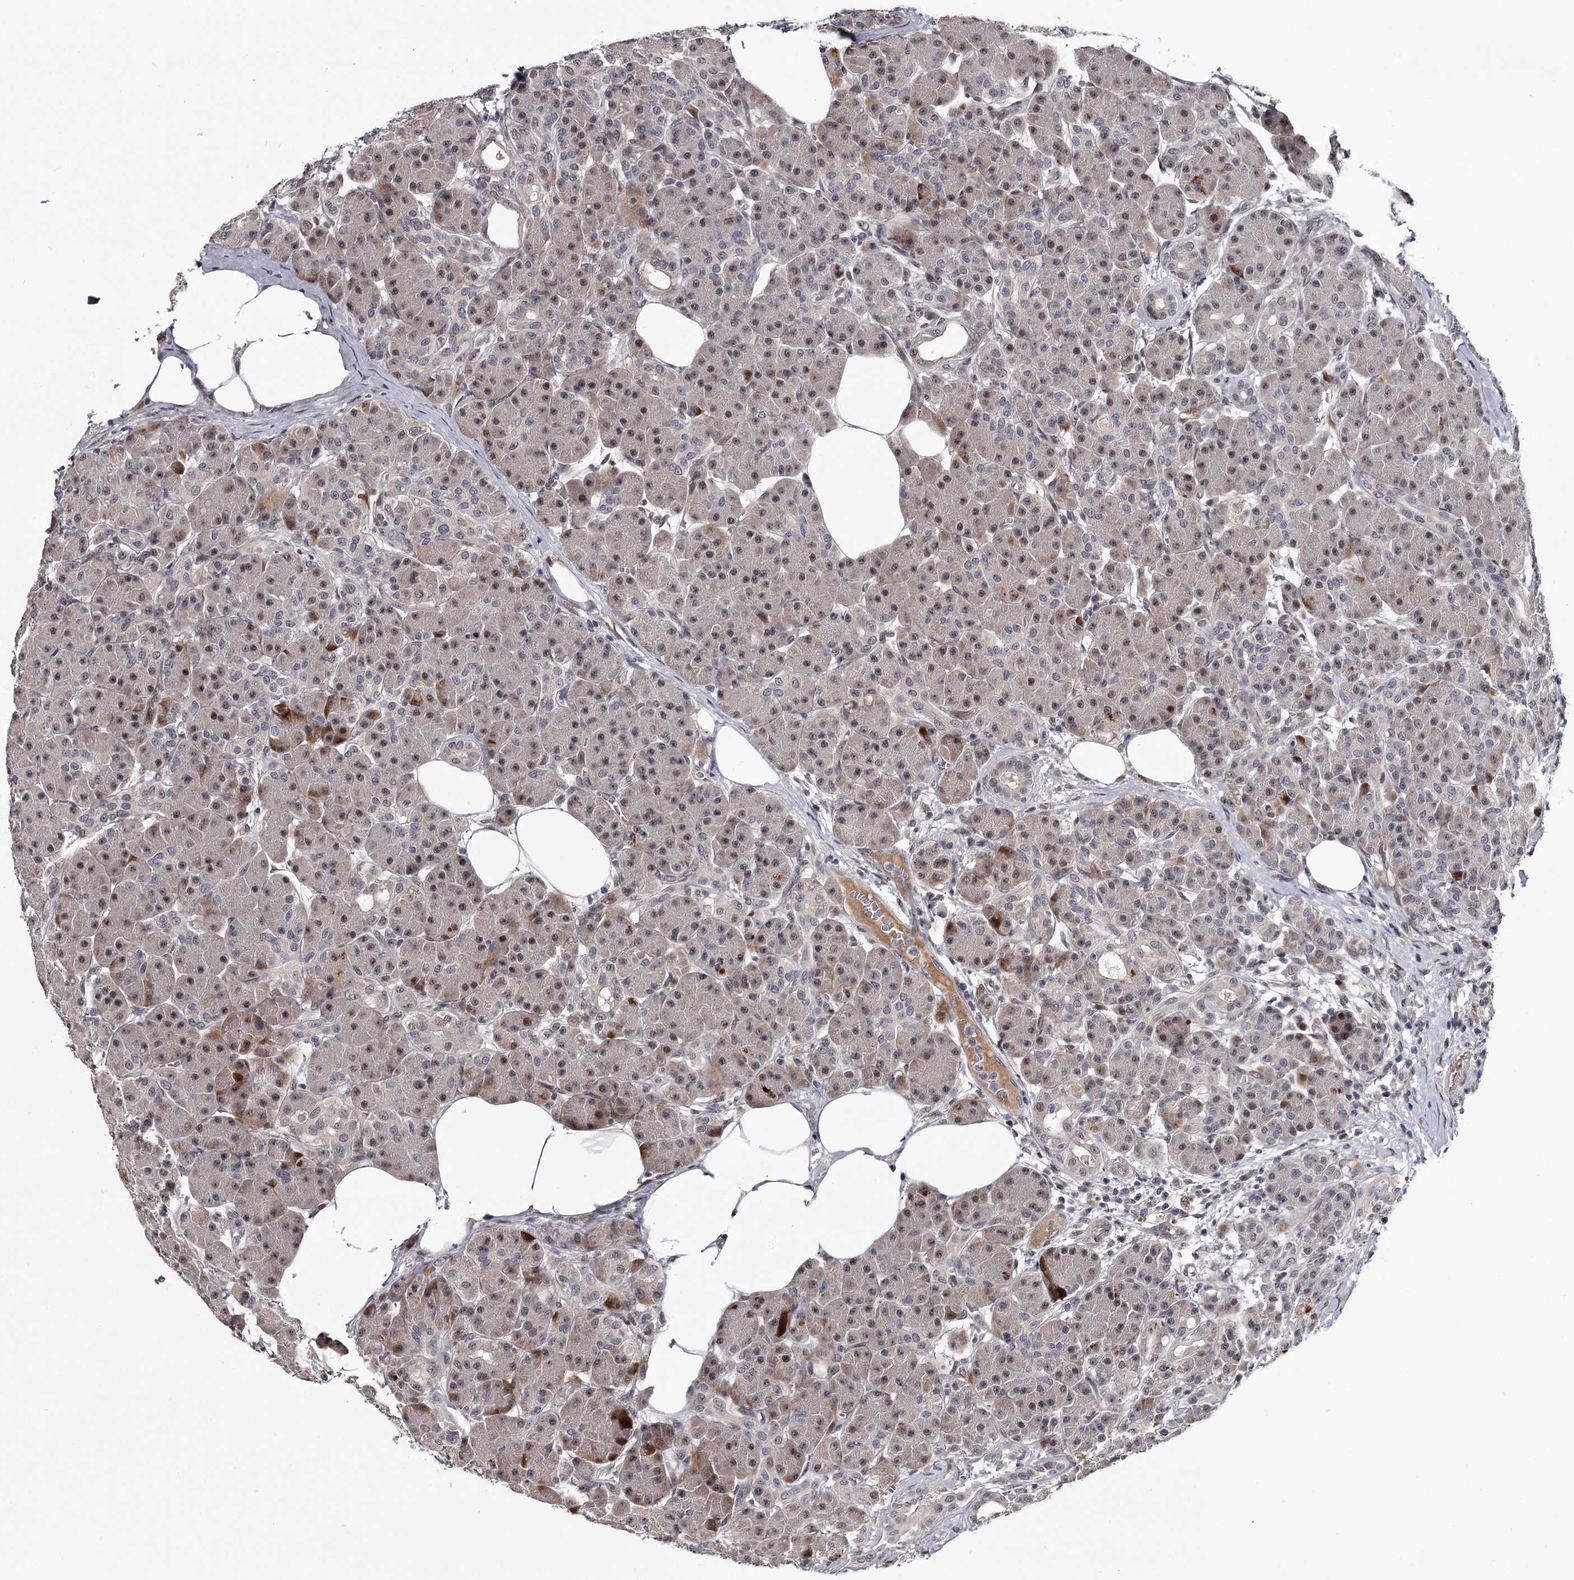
{"staining": {"intensity": "strong", "quantity": "<25%", "location": "cytoplasmic/membranous"}, "tissue": "pancreas", "cell_type": "Exocrine glandular cells", "image_type": "normal", "snomed": [{"axis": "morphology", "description": "Normal tissue, NOS"}, {"axis": "topography", "description": "Pancreas"}], "caption": "The micrograph shows staining of normal pancreas, revealing strong cytoplasmic/membranous protein expression (brown color) within exocrine glandular cells.", "gene": "RNF44", "patient": {"sex": "male", "age": 63}}